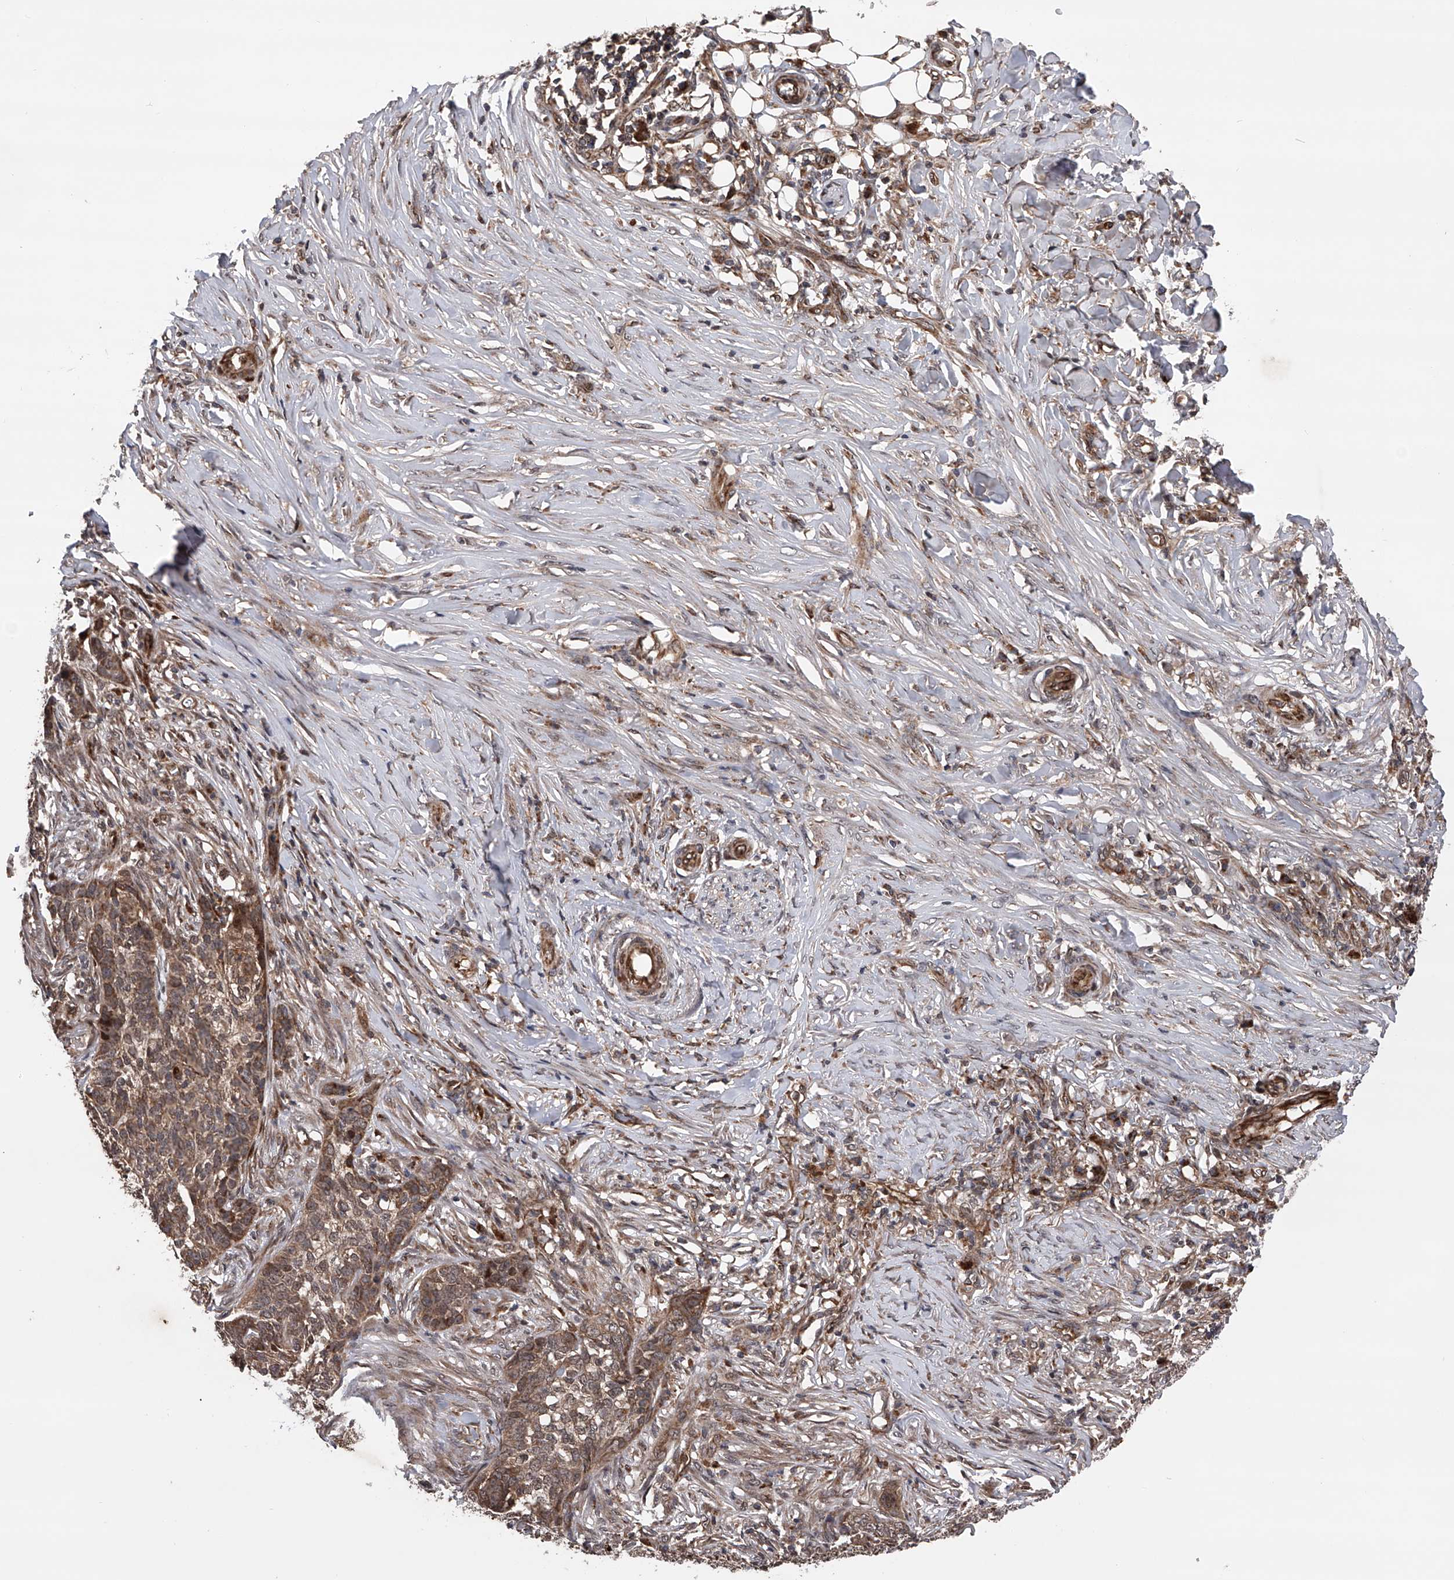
{"staining": {"intensity": "moderate", "quantity": ">75%", "location": "cytoplasmic/membranous"}, "tissue": "skin cancer", "cell_type": "Tumor cells", "image_type": "cancer", "snomed": [{"axis": "morphology", "description": "Basal cell carcinoma"}, {"axis": "topography", "description": "Skin"}], "caption": "Protein positivity by immunohistochemistry demonstrates moderate cytoplasmic/membranous staining in approximately >75% of tumor cells in skin cancer (basal cell carcinoma).", "gene": "MAP3K11", "patient": {"sex": "male", "age": 85}}